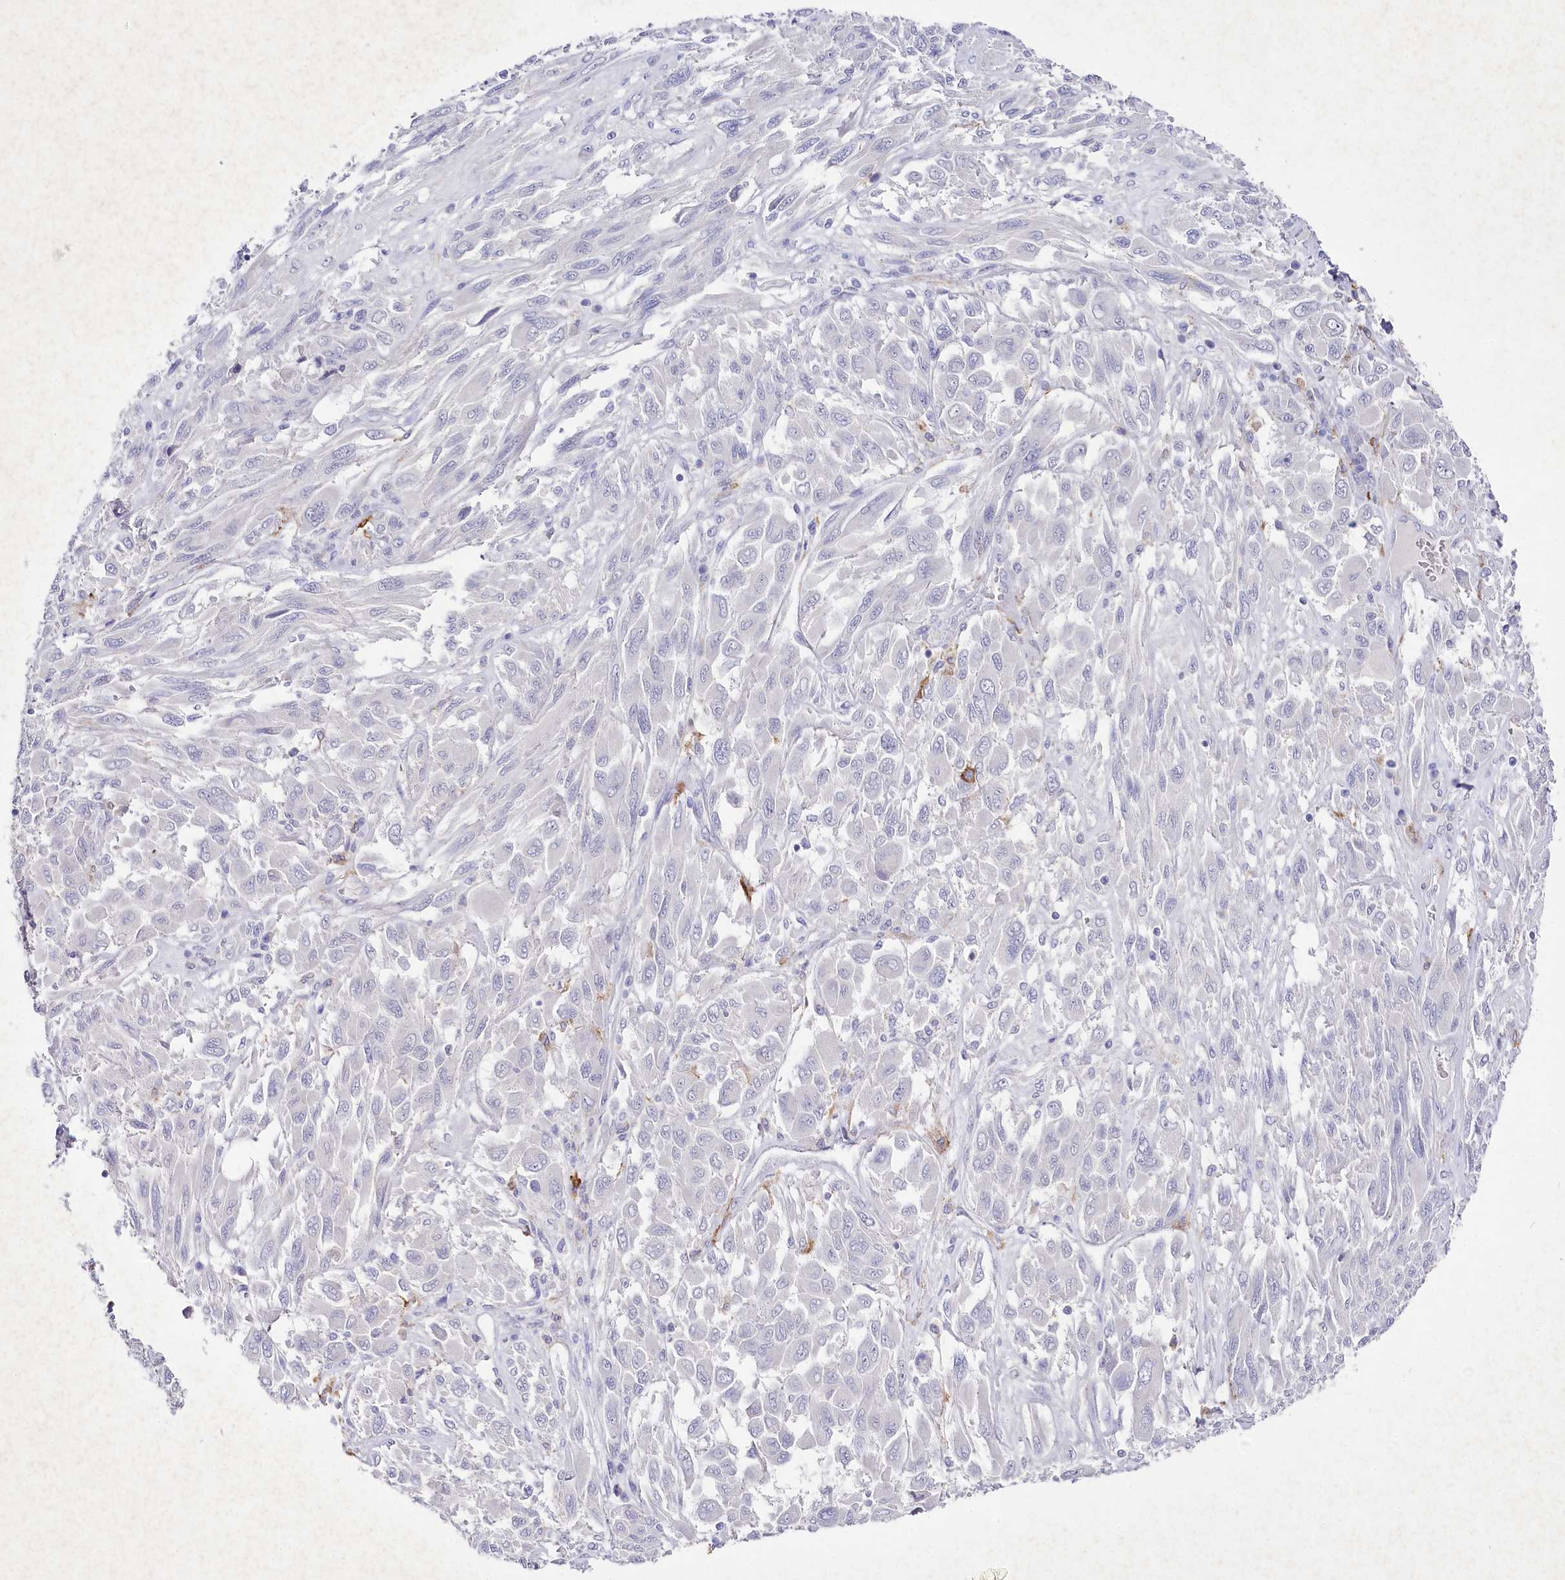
{"staining": {"intensity": "negative", "quantity": "none", "location": "none"}, "tissue": "melanoma", "cell_type": "Tumor cells", "image_type": "cancer", "snomed": [{"axis": "morphology", "description": "Malignant melanoma, NOS"}, {"axis": "topography", "description": "Skin"}], "caption": "This is an IHC image of human melanoma. There is no staining in tumor cells.", "gene": "CLEC4M", "patient": {"sex": "female", "age": 91}}